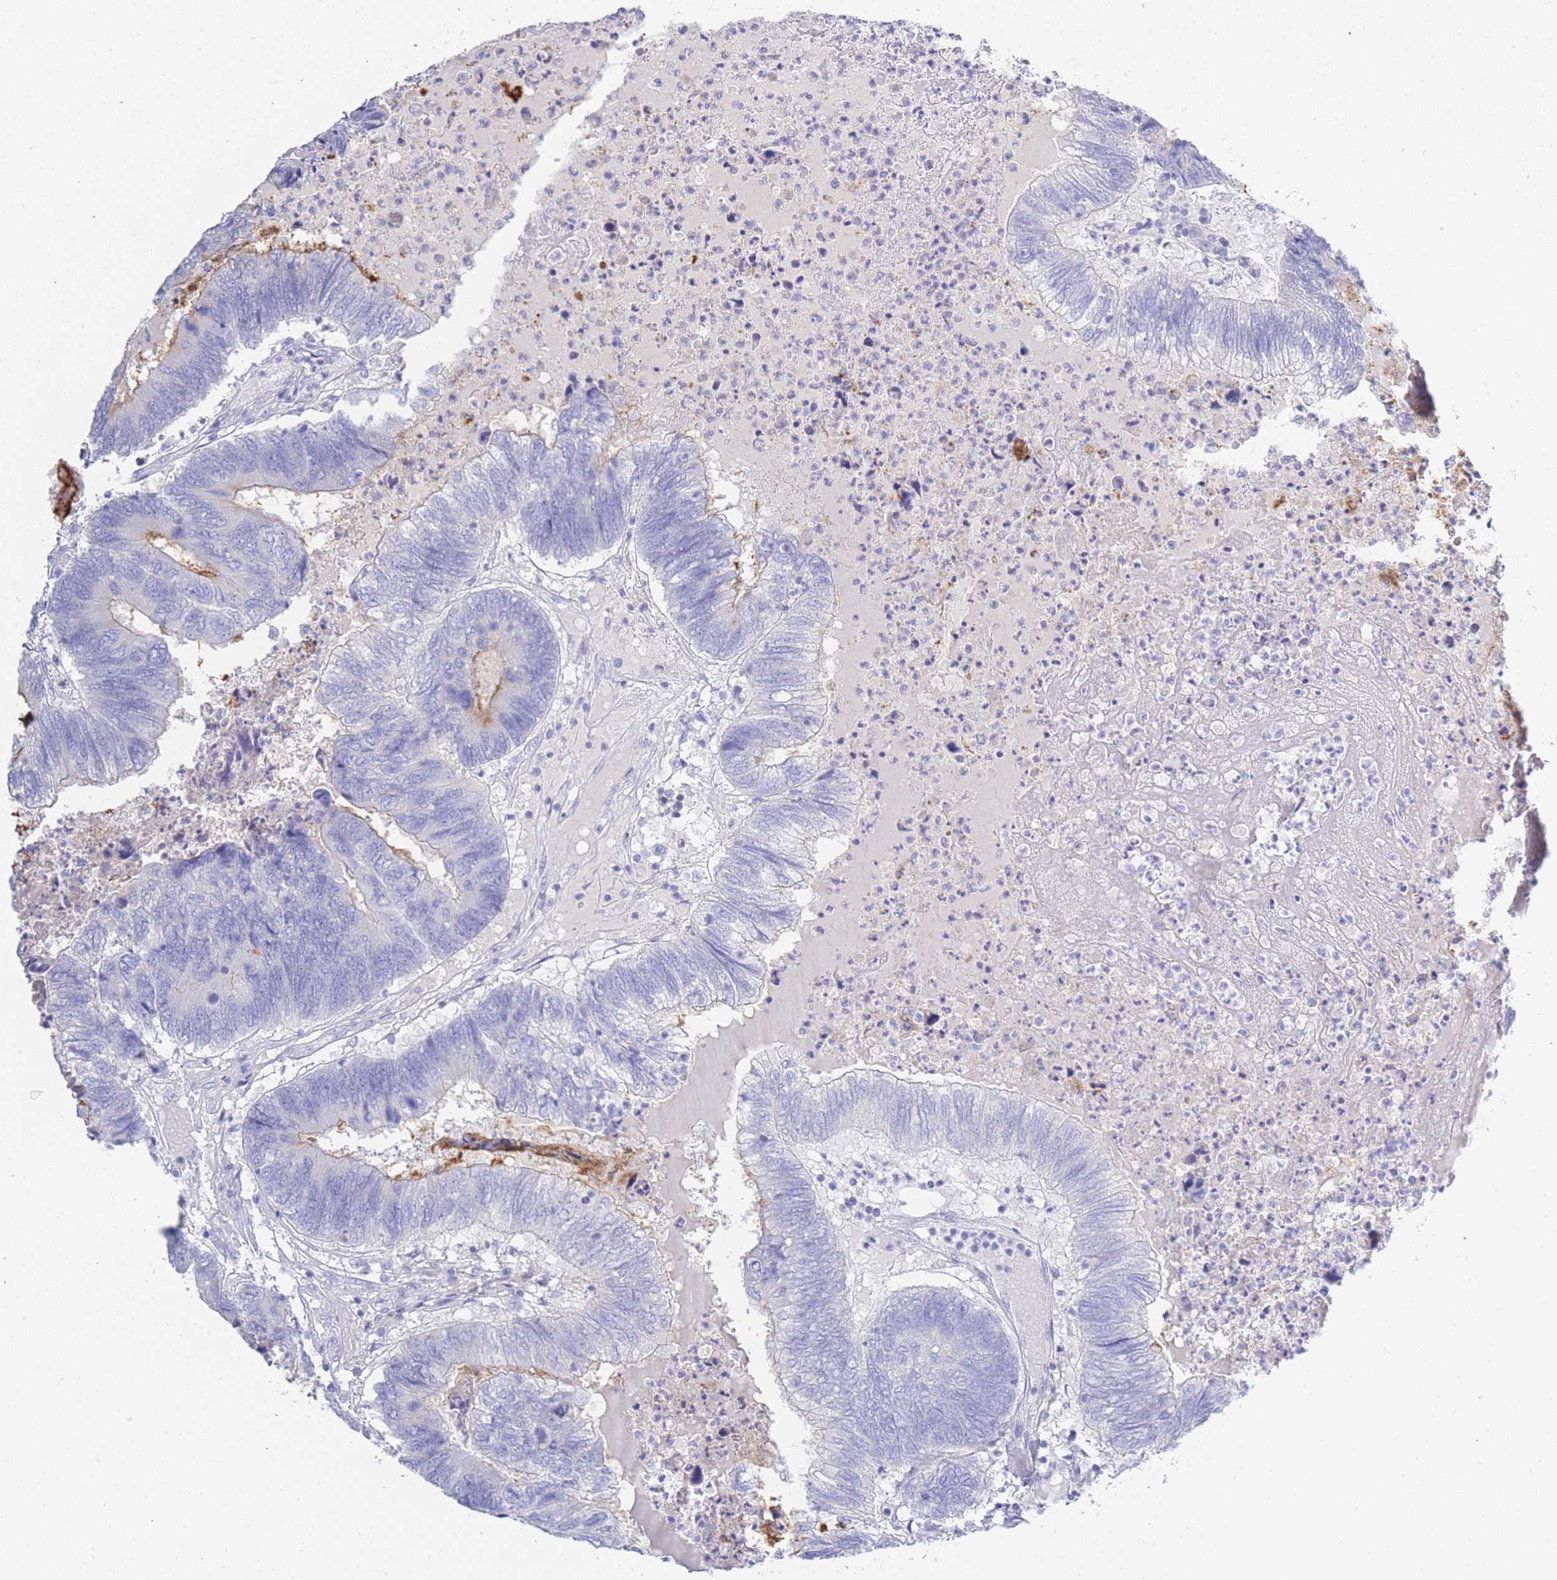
{"staining": {"intensity": "negative", "quantity": "none", "location": "none"}, "tissue": "colorectal cancer", "cell_type": "Tumor cells", "image_type": "cancer", "snomed": [{"axis": "morphology", "description": "Adenocarcinoma, NOS"}, {"axis": "topography", "description": "Colon"}], "caption": "Histopathology image shows no significant protein positivity in tumor cells of colorectal adenocarcinoma.", "gene": "LRRC37A", "patient": {"sex": "female", "age": 67}}